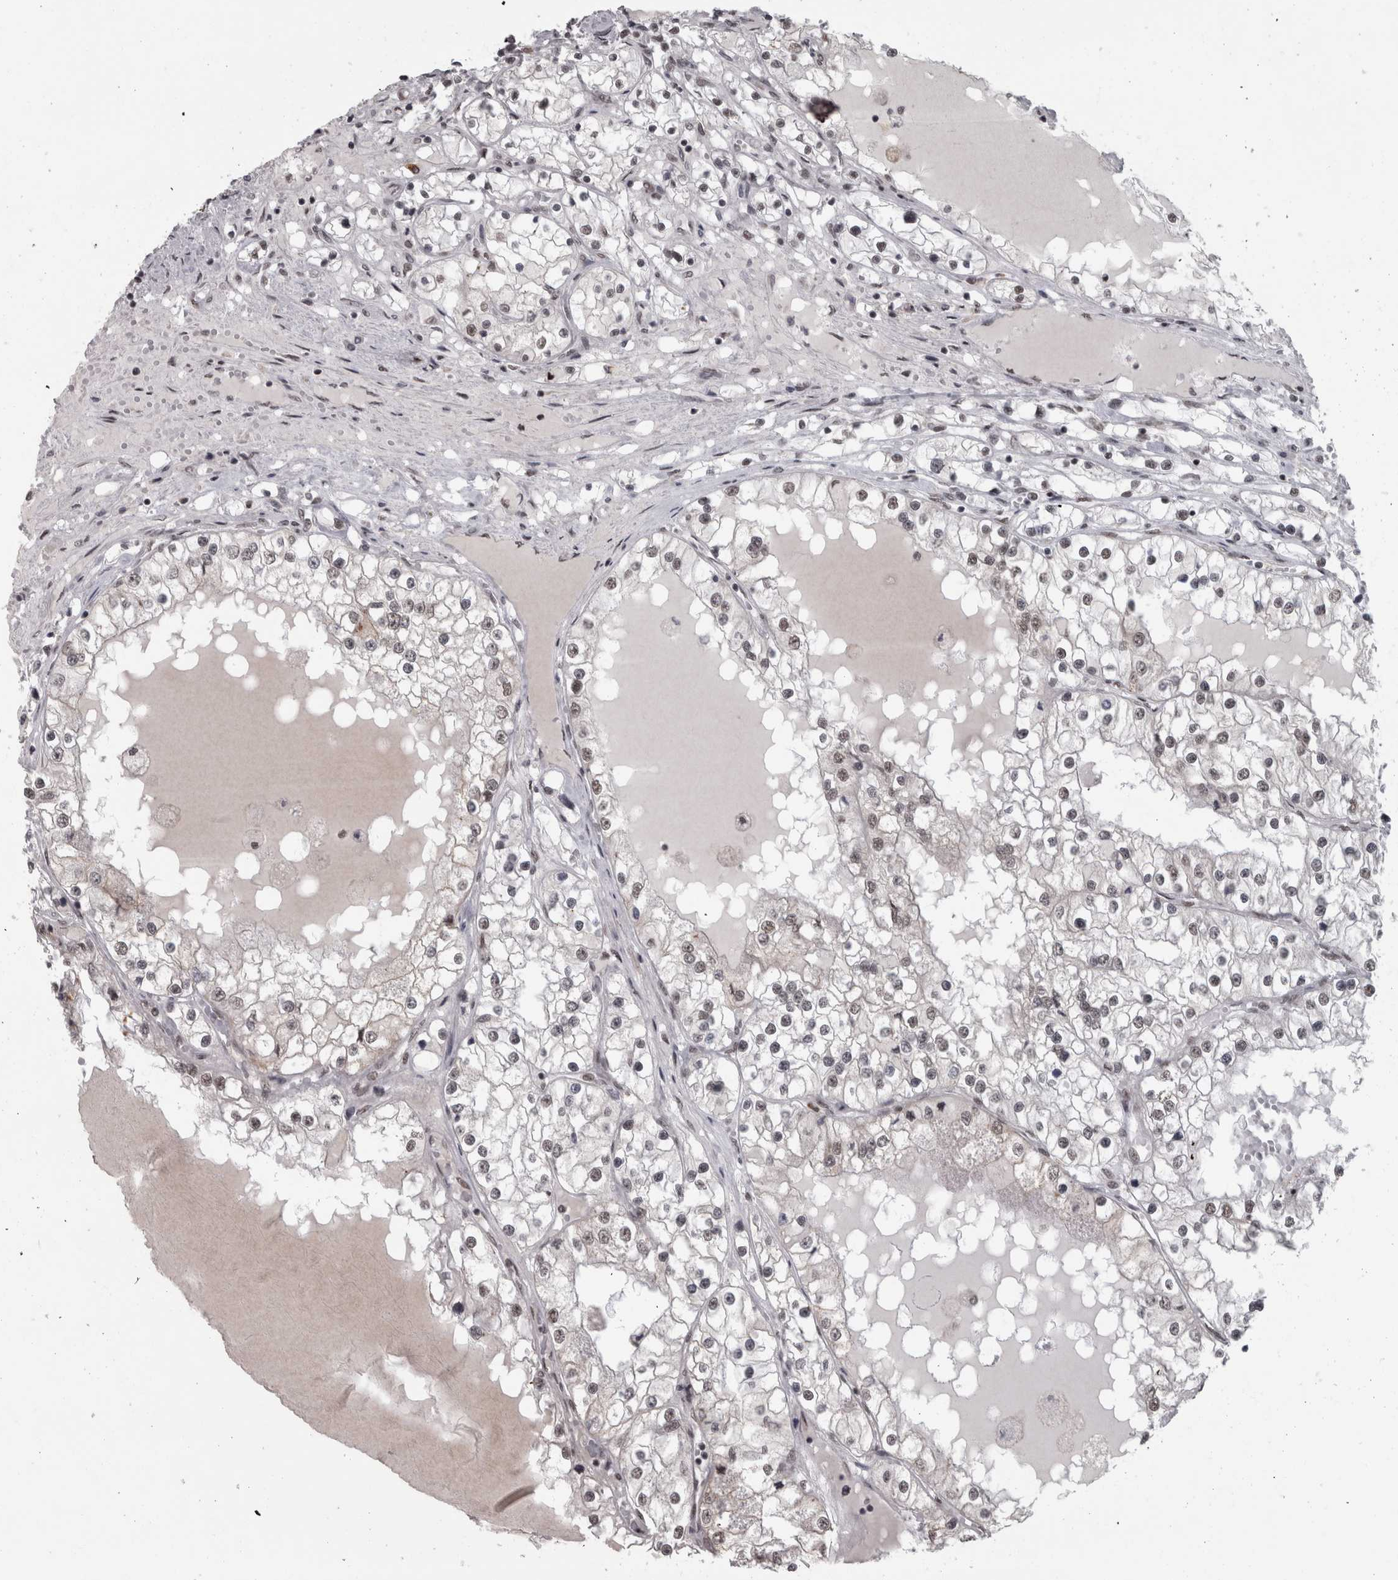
{"staining": {"intensity": "weak", "quantity": "25%-75%", "location": "nuclear"}, "tissue": "renal cancer", "cell_type": "Tumor cells", "image_type": "cancer", "snomed": [{"axis": "morphology", "description": "Adenocarcinoma, NOS"}, {"axis": "topography", "description": "Kidney"}], "caption": "Brown immunohistochemical staining in human renal cancer demonstrates weak nuclear positivity in about 25%-75% of tumor cells. (DAB = brown stain, brightfield microscopy at high magnification).", "gene": "MICU3", "patient": {"sex": "male", "age": 68}}